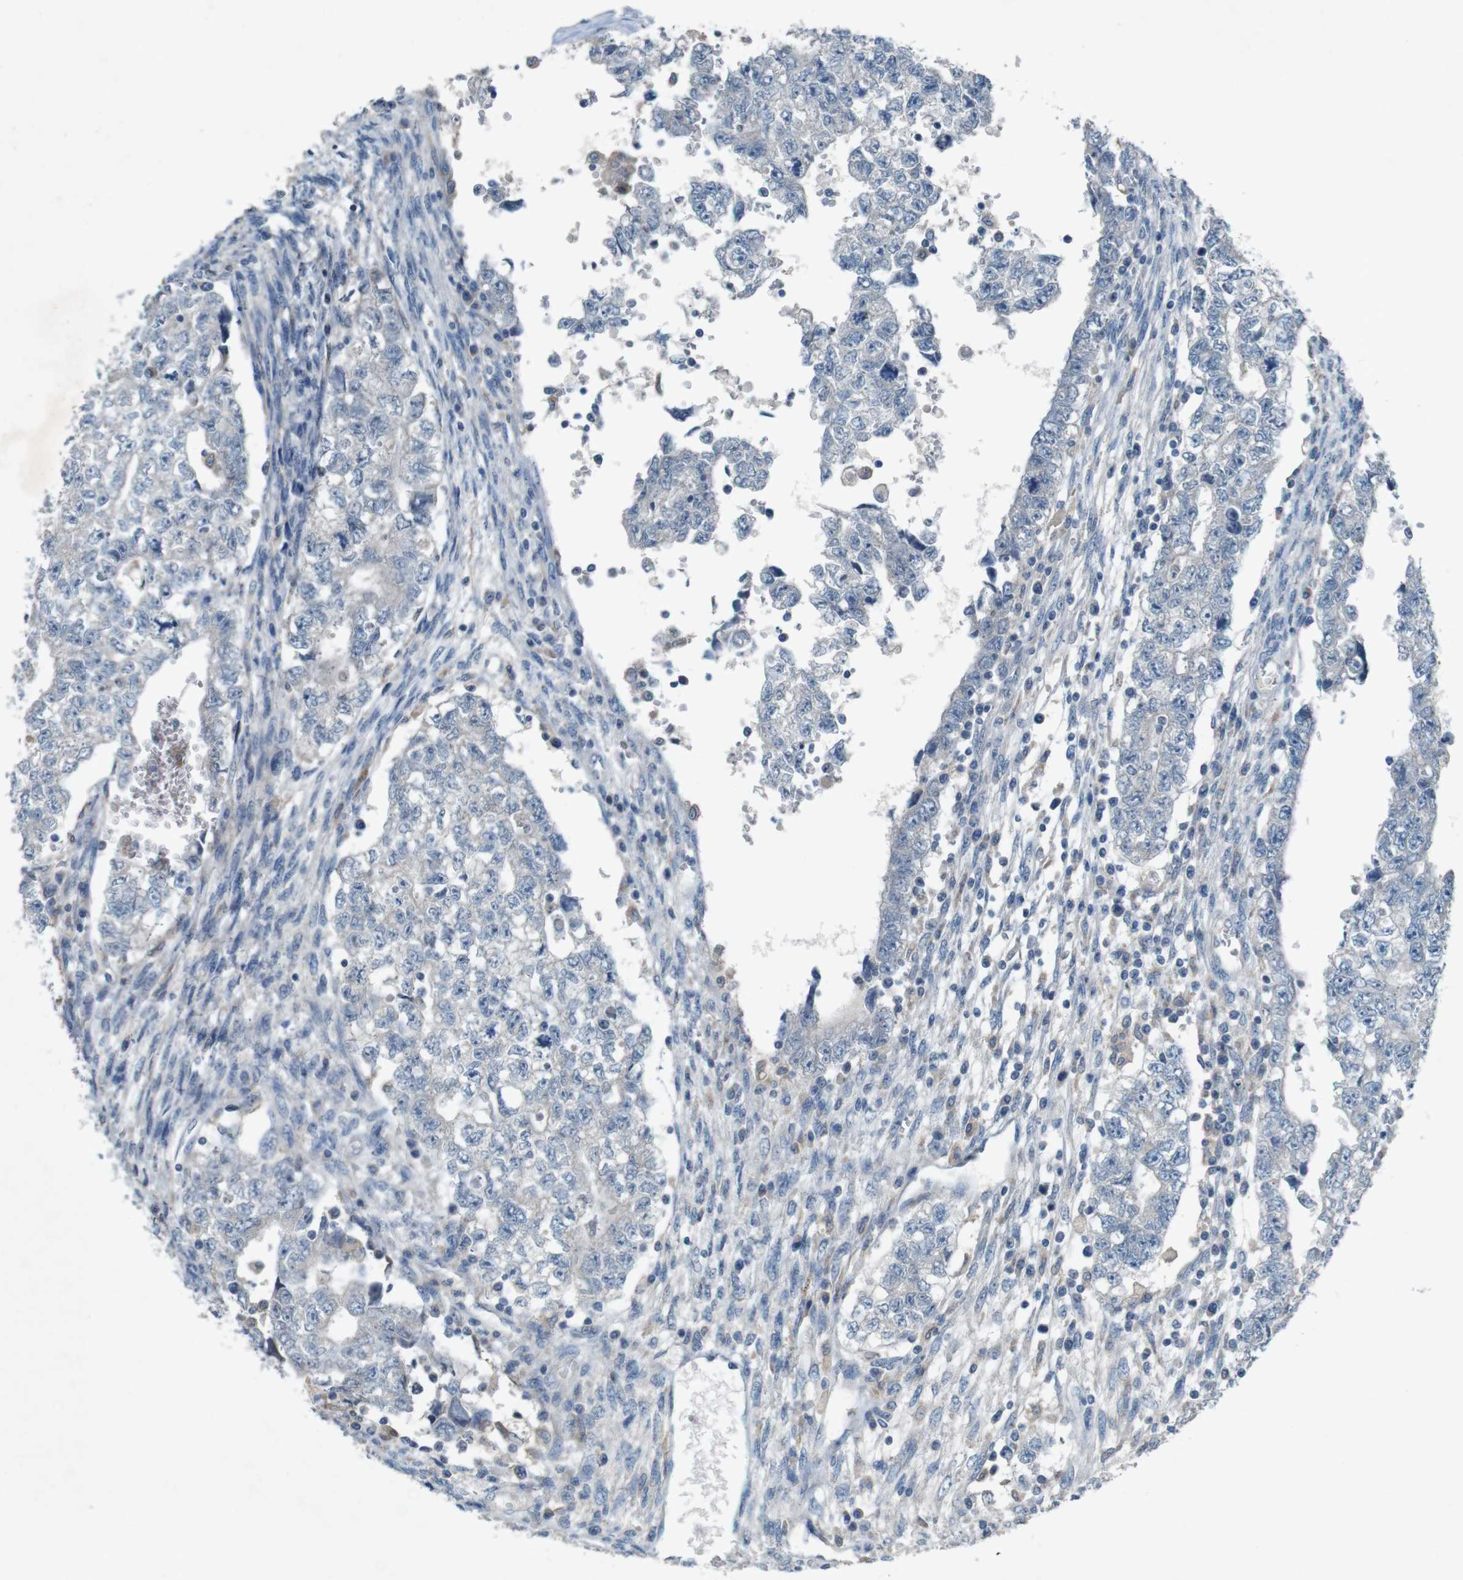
{"staining": {"intensity": "negative", "quantity": "none", "location": "none"}, "tissue": "testis cancer", "cell_type": "Tumor cells", "image_type": "cancer", "snomed": [{"axis": "morphology", "description": "Seminoma, NOS"}, {"axis": "morphology", "description": "Carcinoma, Embryonal, NOS"}, {"axis": "topography", "description": "Testis"}], "caption": "The photomicrograph displays no staining of tumor cells in testis embryonal carcinoma.", "gene": "MOGAT3", "patient": {"sex": "male", "age": 38}}